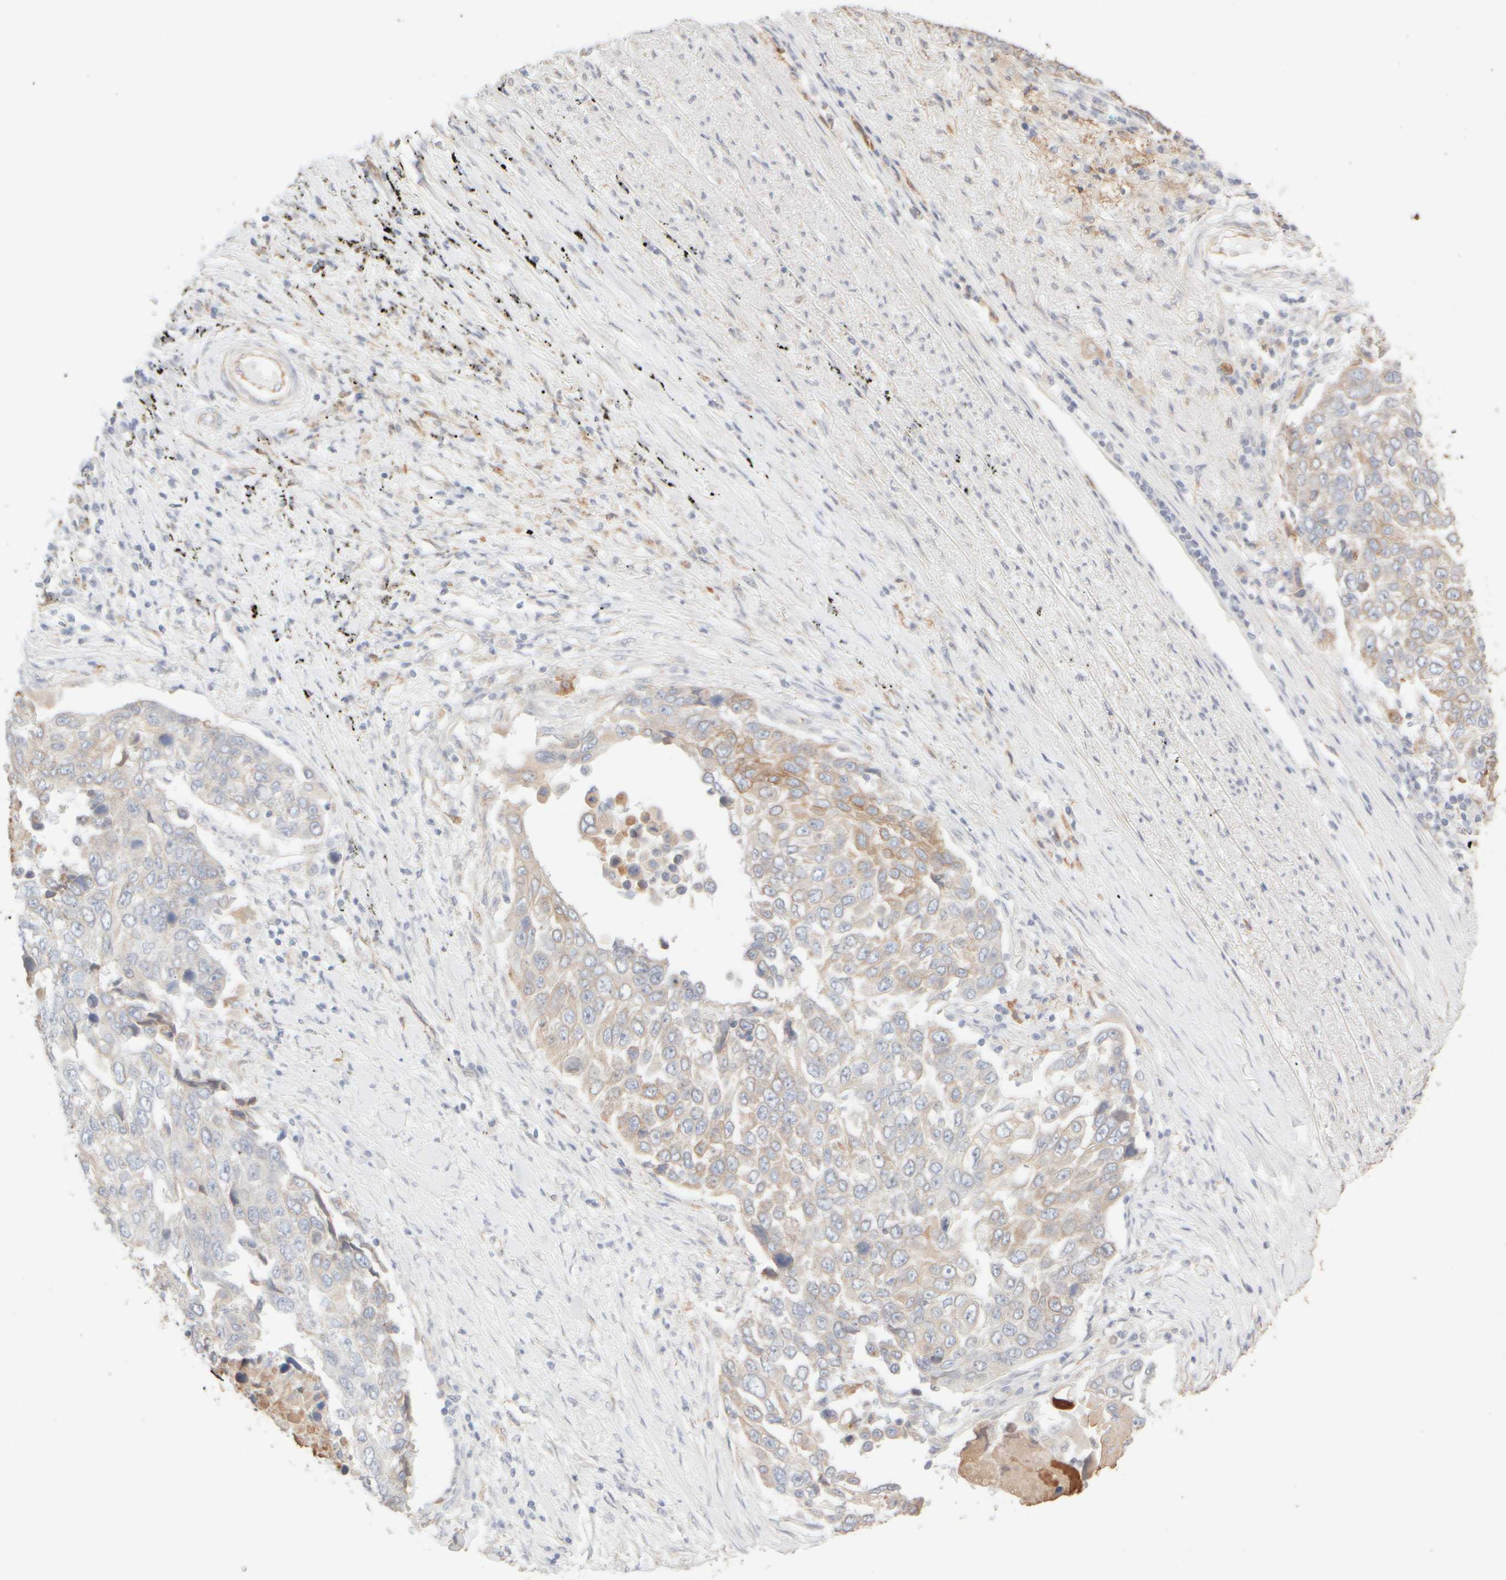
{"staining": {"intensity": "moderate", "quantity": "<25%", "location": "cytoplasmic/membranous"}, "tissue": "lung cancer", "cell_type": "Tumor cells", "image_type": "cancer", "snomed": [{"axis": "morphology", "description": "Squamous cell carcinoma, NOS"}, {"axis": "topography", "description": "Lung"}], "caption": "Lung cancer stained with DAB (3,3'-diaminobenzidine) immunohistochemistry reveals low levels of moderate cytoplasmic/membranous staining in approximately <25% of tumor cells.", "gene": "KRT15", "patient": {"sex": "male", "age": 66}}